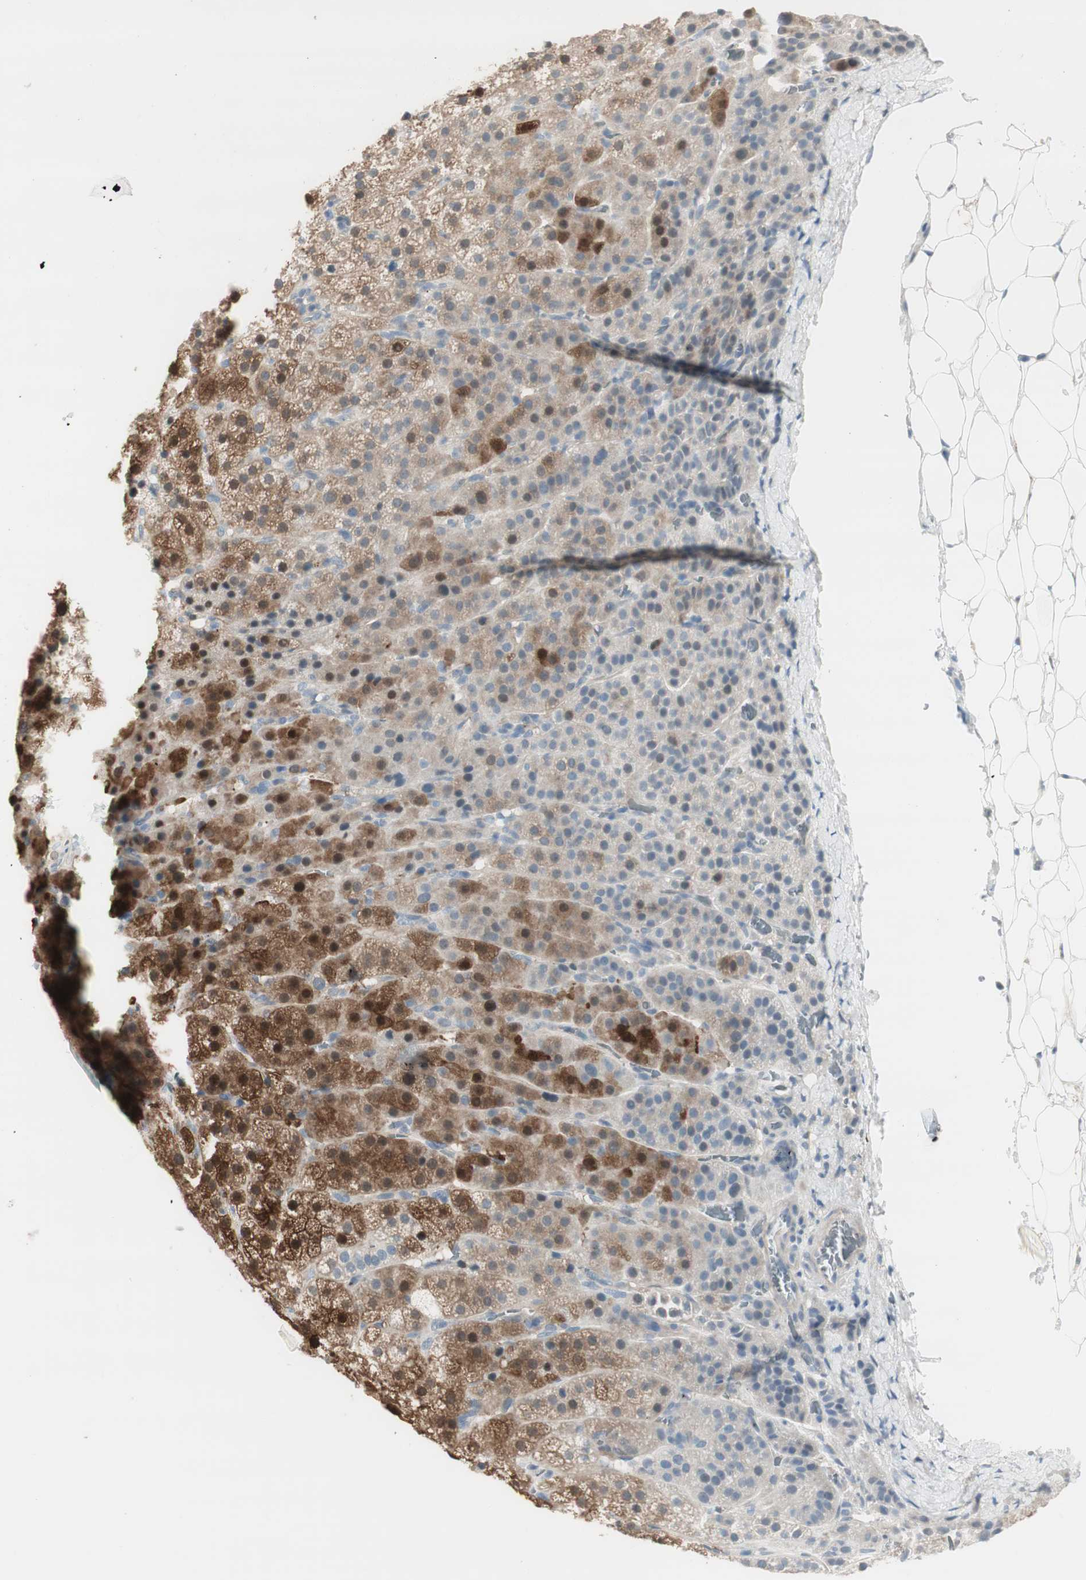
{"staining": {"intensity": "strong", "quantity": "25%-75%", "location": "cytoplasmic/membranous,nuclear"}, "tissue": "adrenal gland", "cell_type": "Glandular cells", "image_type": "normal", "snomed": [{"axis": "morphology", "description": "Normal tissue, NOS"}, {"axis": "topography", "description": "Adrenal gland"}], "caption": "This image shows IHC staining of unremarkable adrenal gland, with high strong cytoplasmic/membranous,nuclear expression in about 25%-75% of glandular cells.", "gene": "EVA1A", "patient": {"sex": "female", "age": 57}}